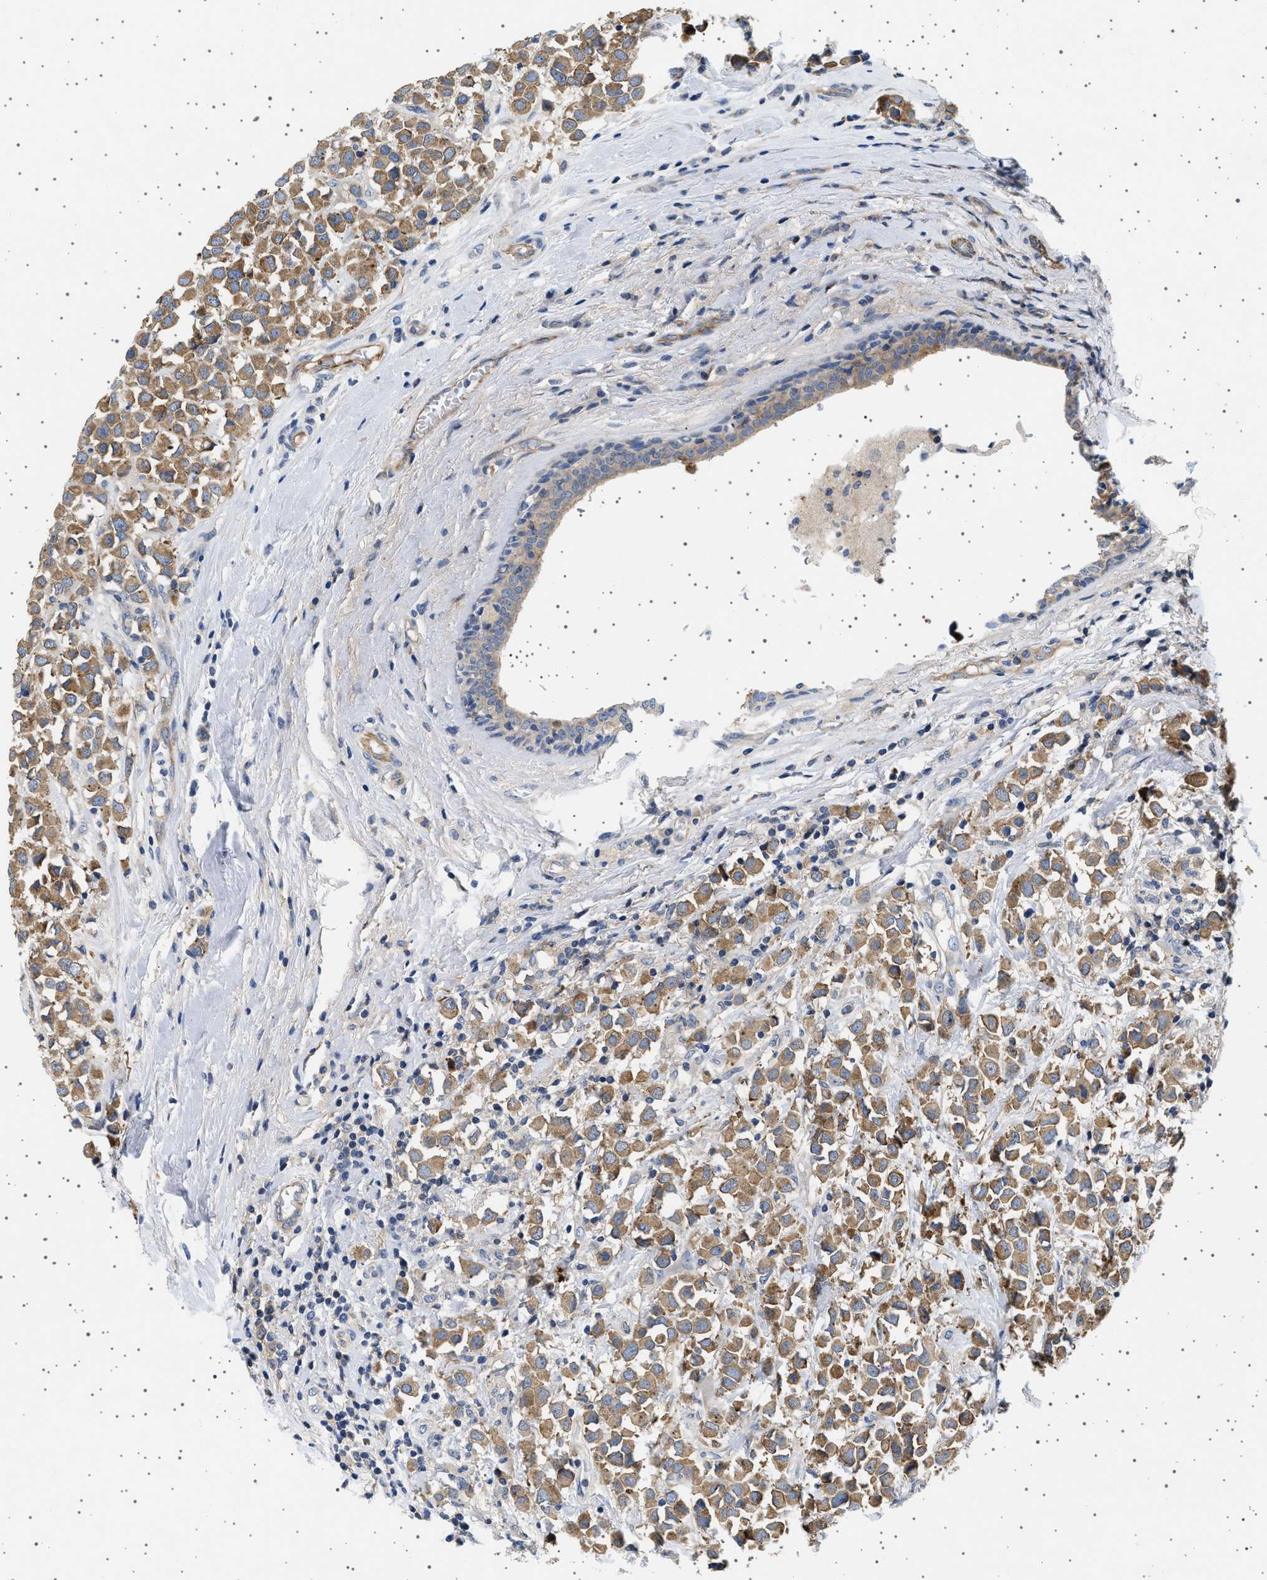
{"staining": {"intensity": "moderate", "quantity": ">75%", "location": "cytoplasmic/membranous"}, "tissue": "breast cancer", "cell_type": "Tumor cells", "image_type": "cancer", "snomed": [{"axis": "morphology", "description": "Duct carcinoma"}, {"axis": "topography", "description": "Breast"}], "caption": "A photomicrograph of breast cancer stained for a protein demonstrates moderate cytoplasmic/membranous brown staining in tumor cells. (brown staining indicates protein expression, while blue staining denotes nuclei).", "gene": "PLPP6", "patient": {"sex": "female", "age": 61}}